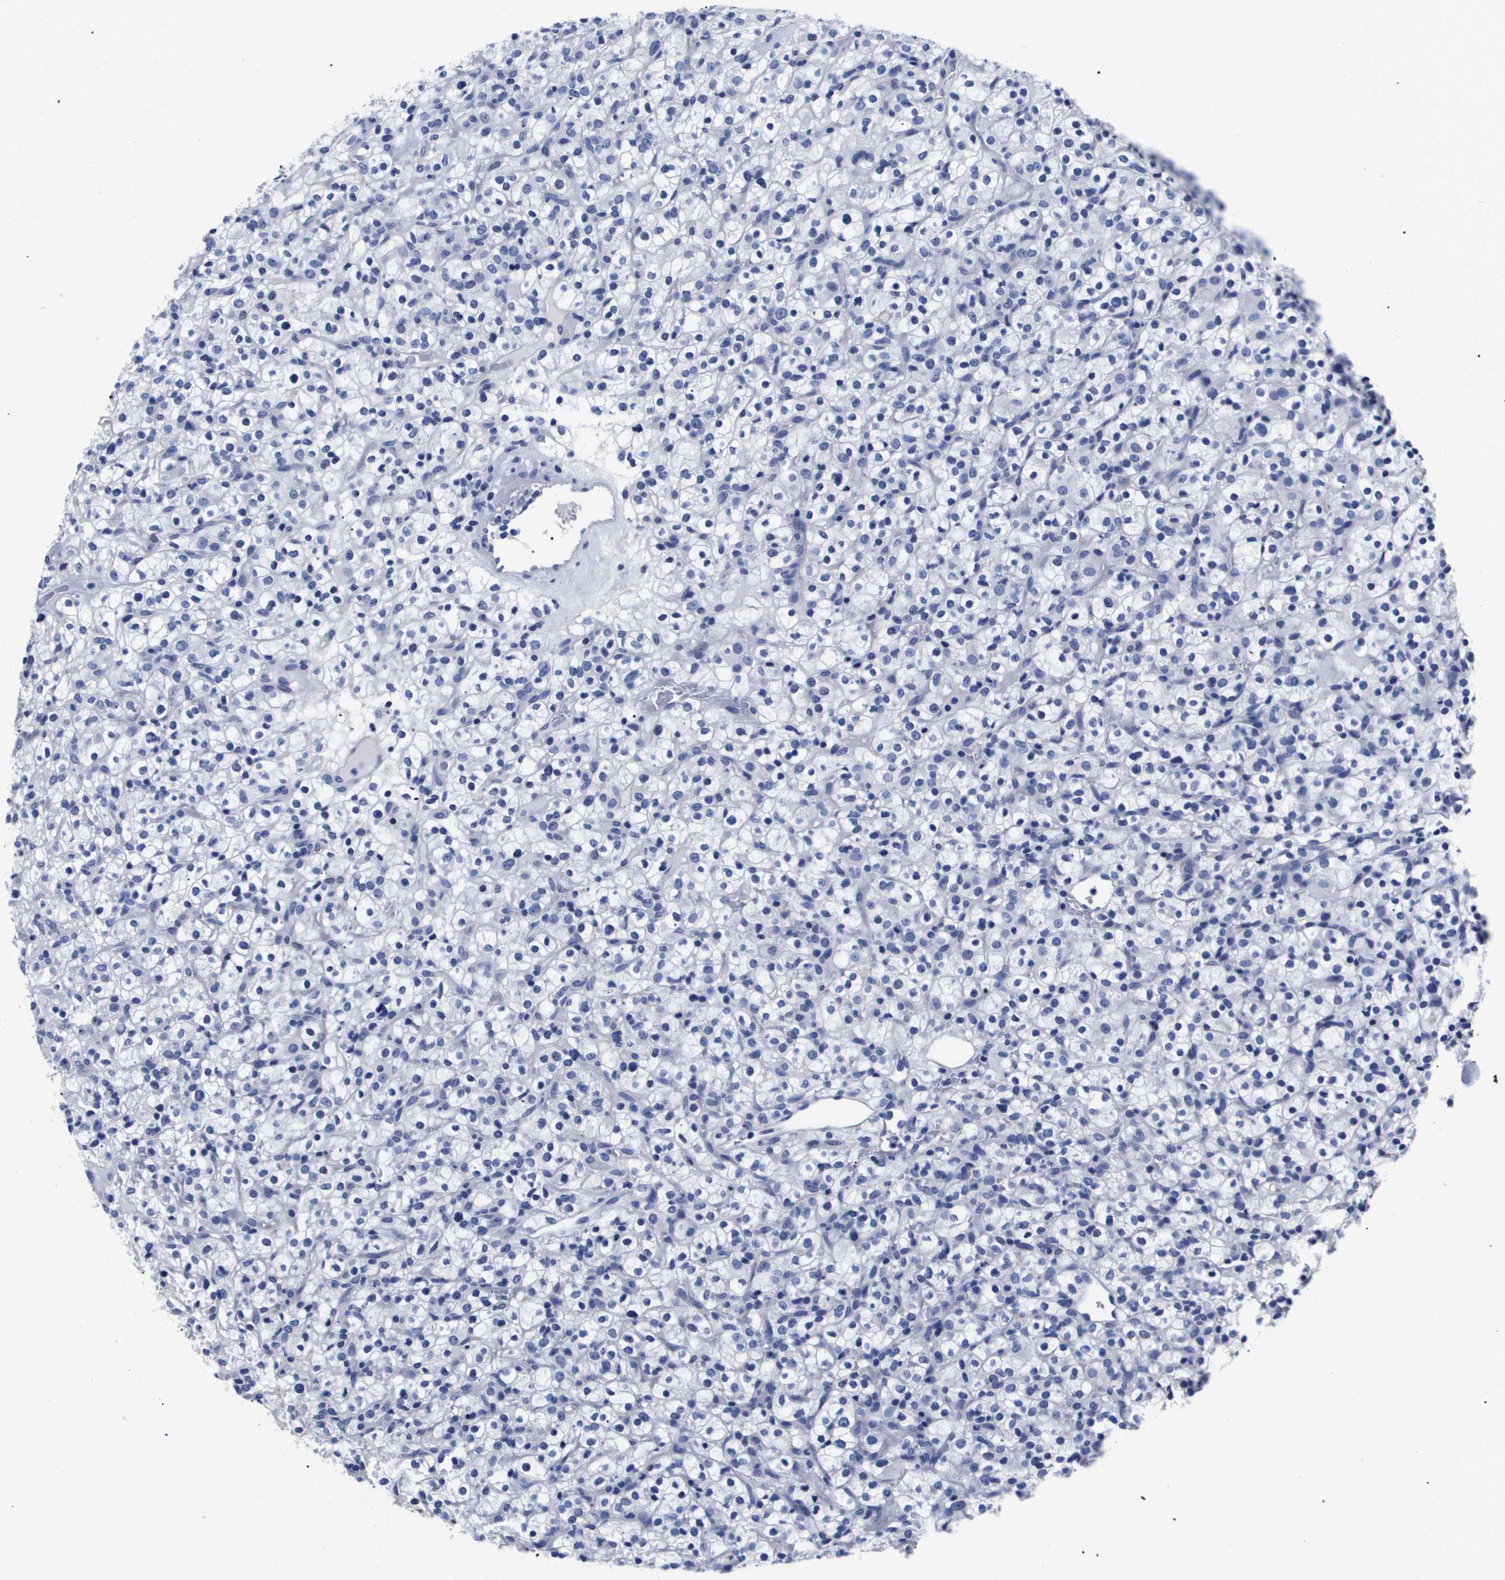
{"staining": {"intensity": "negative", "quantity": "none", "location": "none"}, "tissue": "renal cancer", "cell_type": "Tumor cells", "image_type": "cancer", "snomed": [{"axis": "morphology", "description": "Normal tissue, NOS"}, {"axis": "morphology", "description": "Adenocarcinoma, NOS"}, {"axis": "topography", "description": "Kidney"}], "caption": "Tumor cells show no significant protein positivity in renal cancer.", "gene": "ATP6V0A4", "patient": {"sex": "female", "age": 72}}